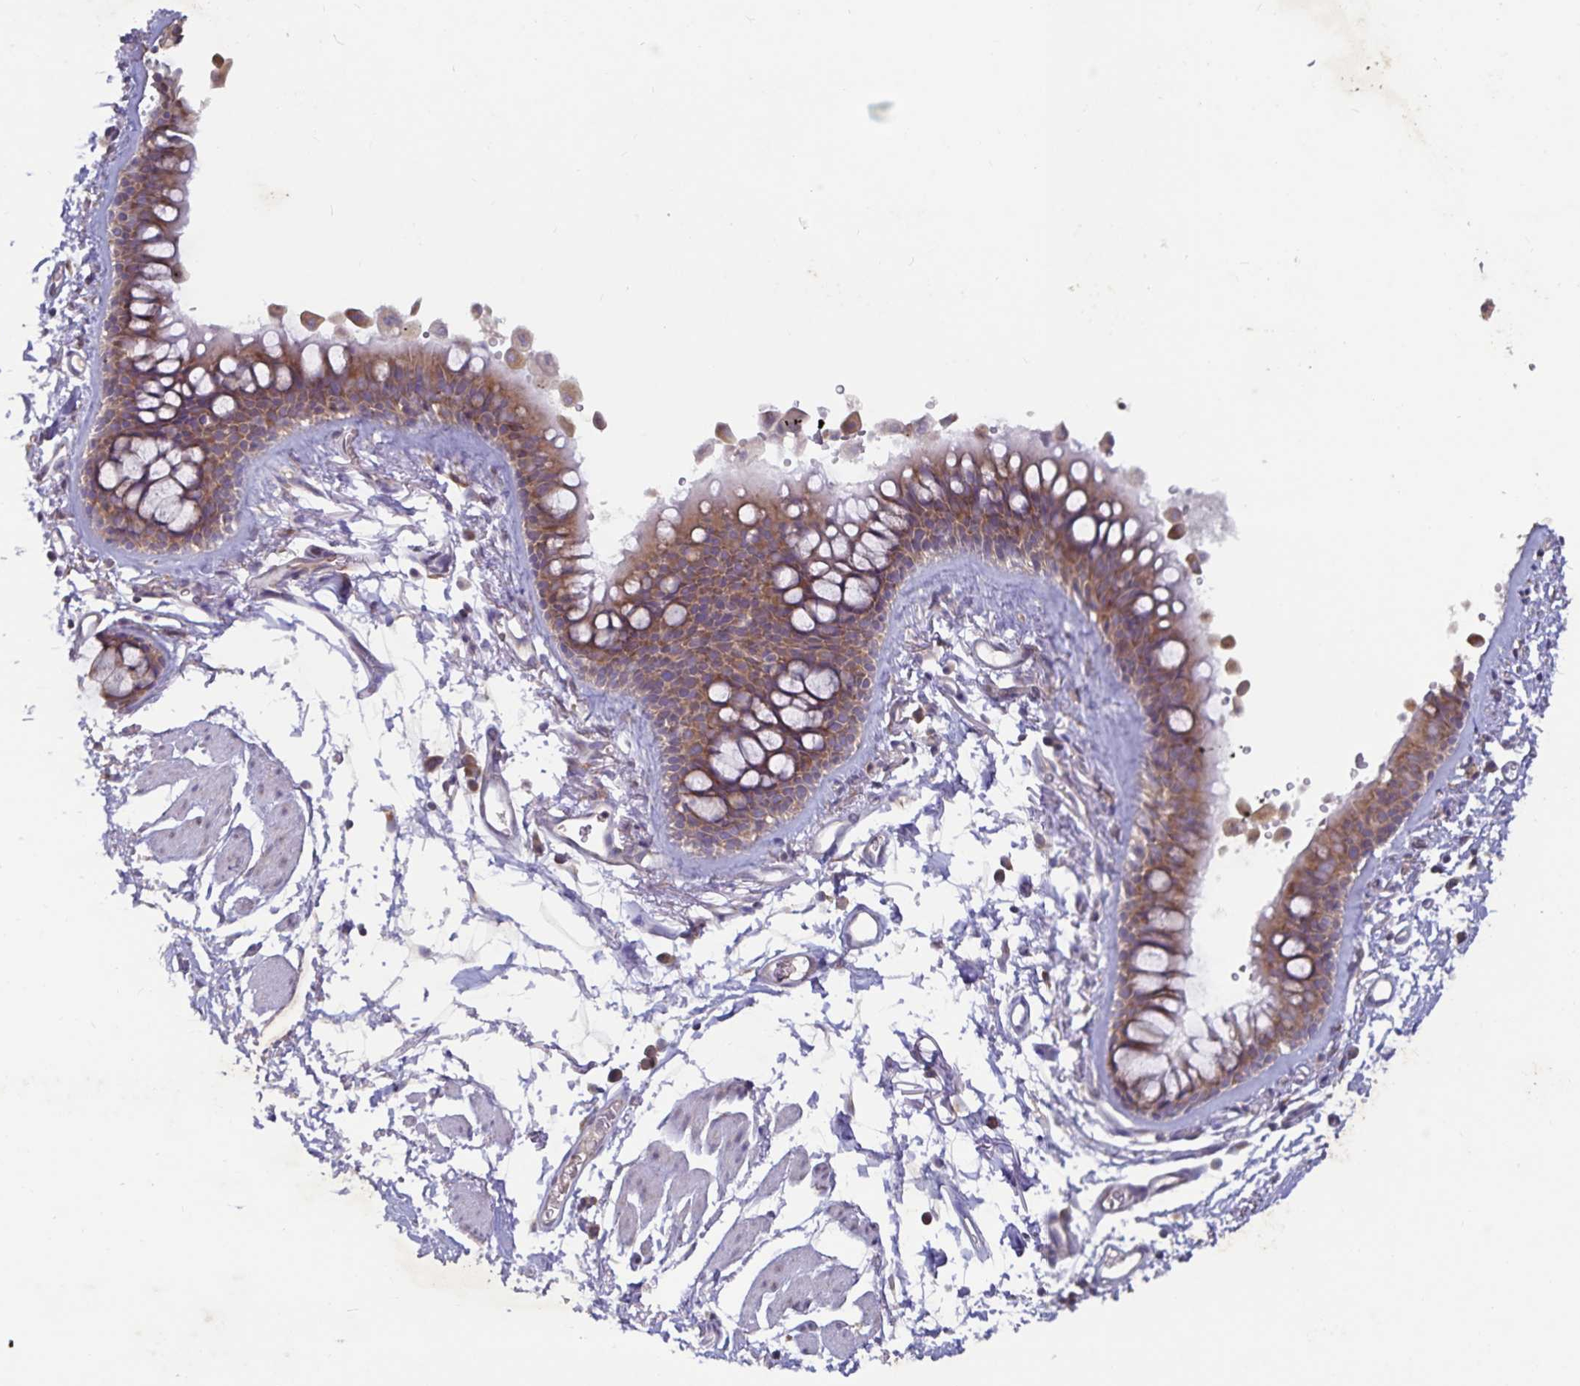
{"staining": {"intensity": "moderate", "quantity": ">75%", "location": "cytoplasmic/membranous"}, "tissue": "bronchus", "cell_type": "Respiratory epithelial cells", "image_type": "normal", "snomed": [{"axis": "morphology", "description": "Normal tissue, NOS"}, {"axis": "topography", "description": "Cartilage tissue"}, {"axis": "topography", "description": "Bronchus"}], "caption": "Bronchus stained with DAB immunohistochemistry (IHC) exhibits medium levels of moderate cytoplasmic/membranous staining in about >75% of respiratory epithelial cells.", "gene": "FAM120A", "patient": {"sex": "female", "age": 79}}